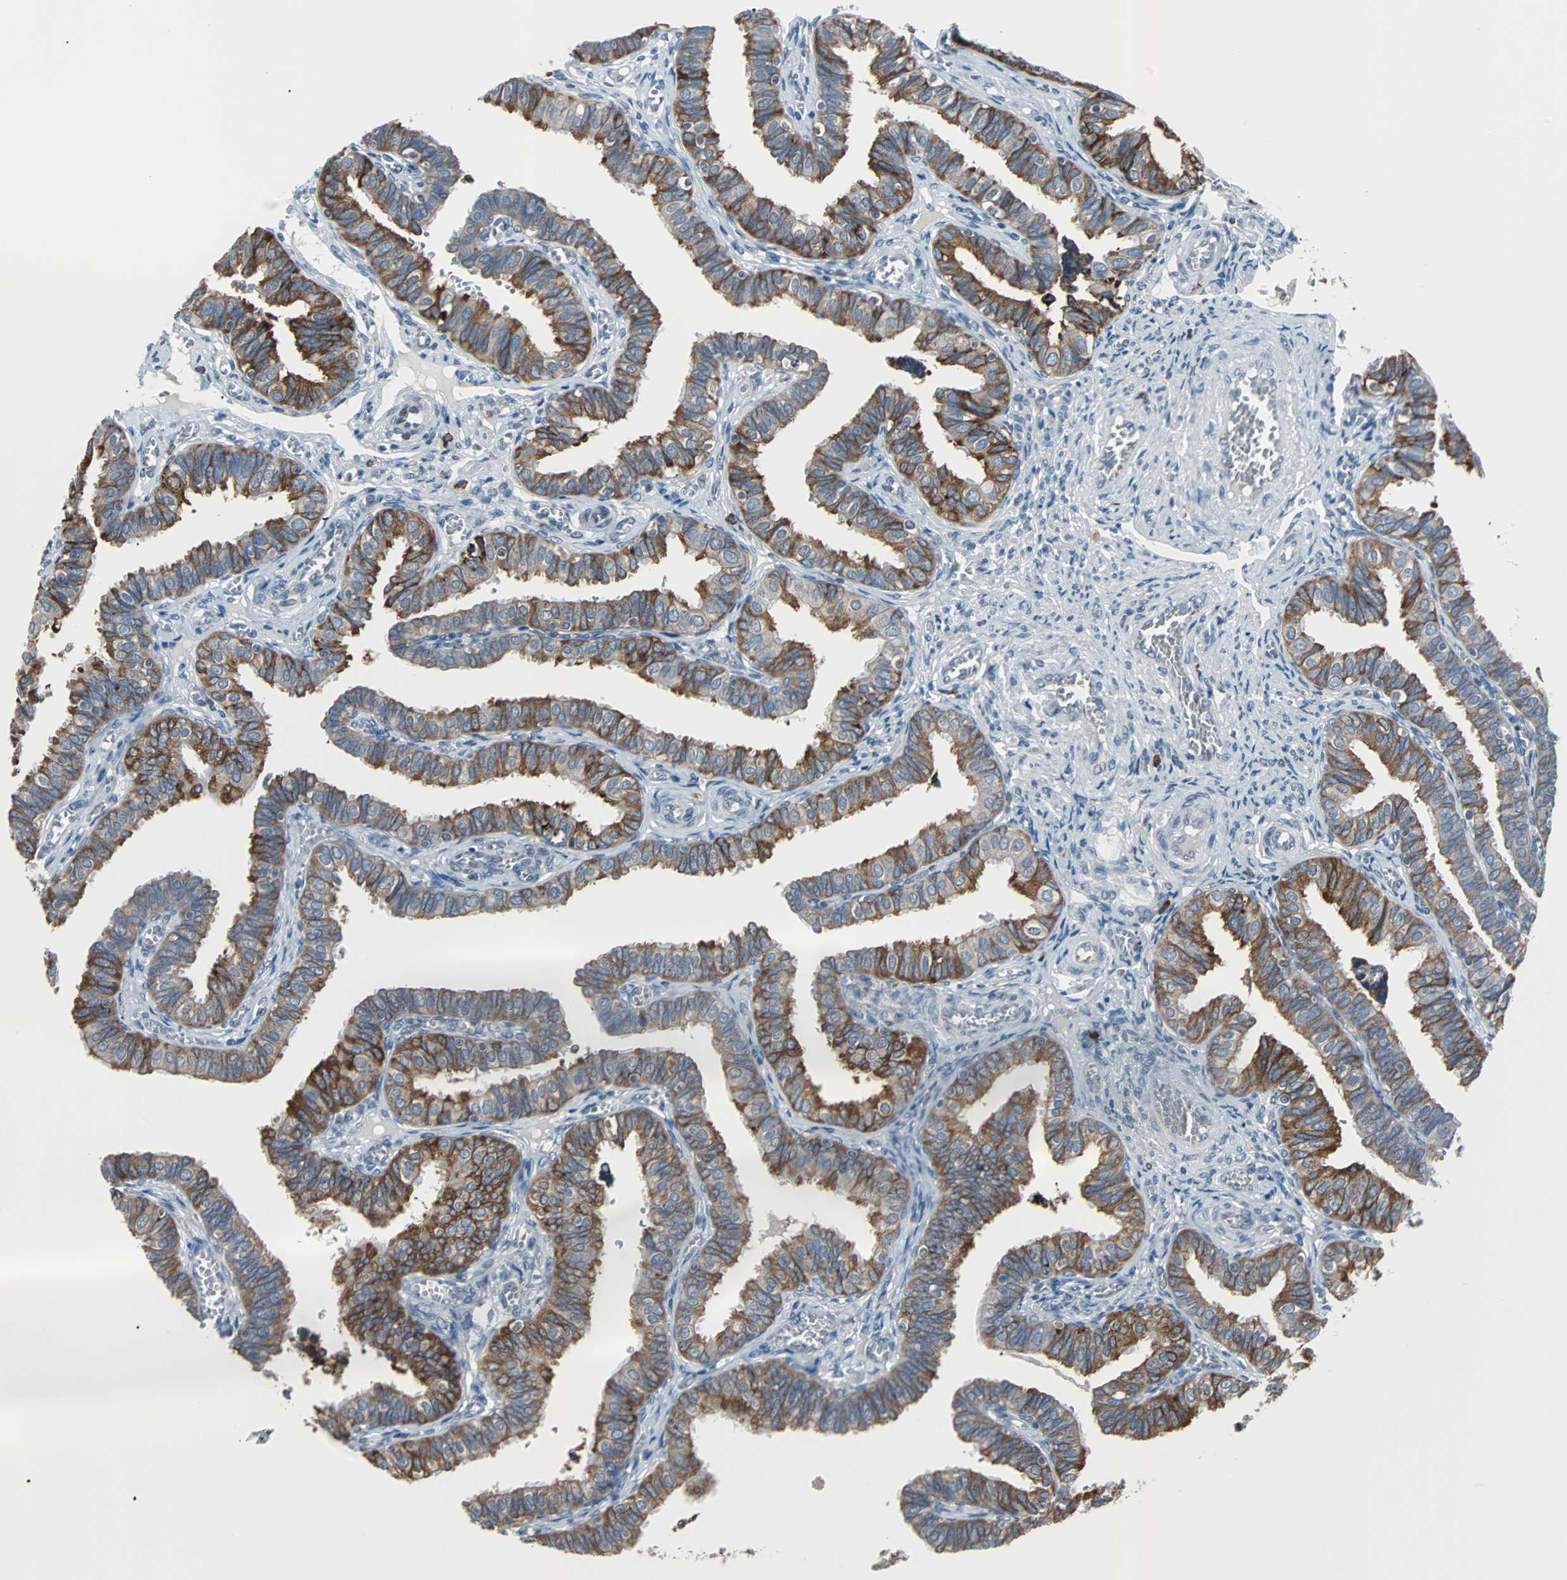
{"staining": {"intensity": "strong", "quantity": ">75%", "location": "cytoplasmic/membranous"}, "tissue": "fallopian tube", "cell_type": "Glandular cells", "image_type": "normal", "snomed": [{"axis": "morphology", "description": "Normal tissue, NOS"}, {"axis": "topography", "description": "Fallopian tube"}], "caption": "Unremarkable fallopian tube displays strong cytoplasmic/membranous positivity in approximately >75% of glandular cells.", "gene": "PDIA4", "patient": {"sex": "female", "age": 46}}